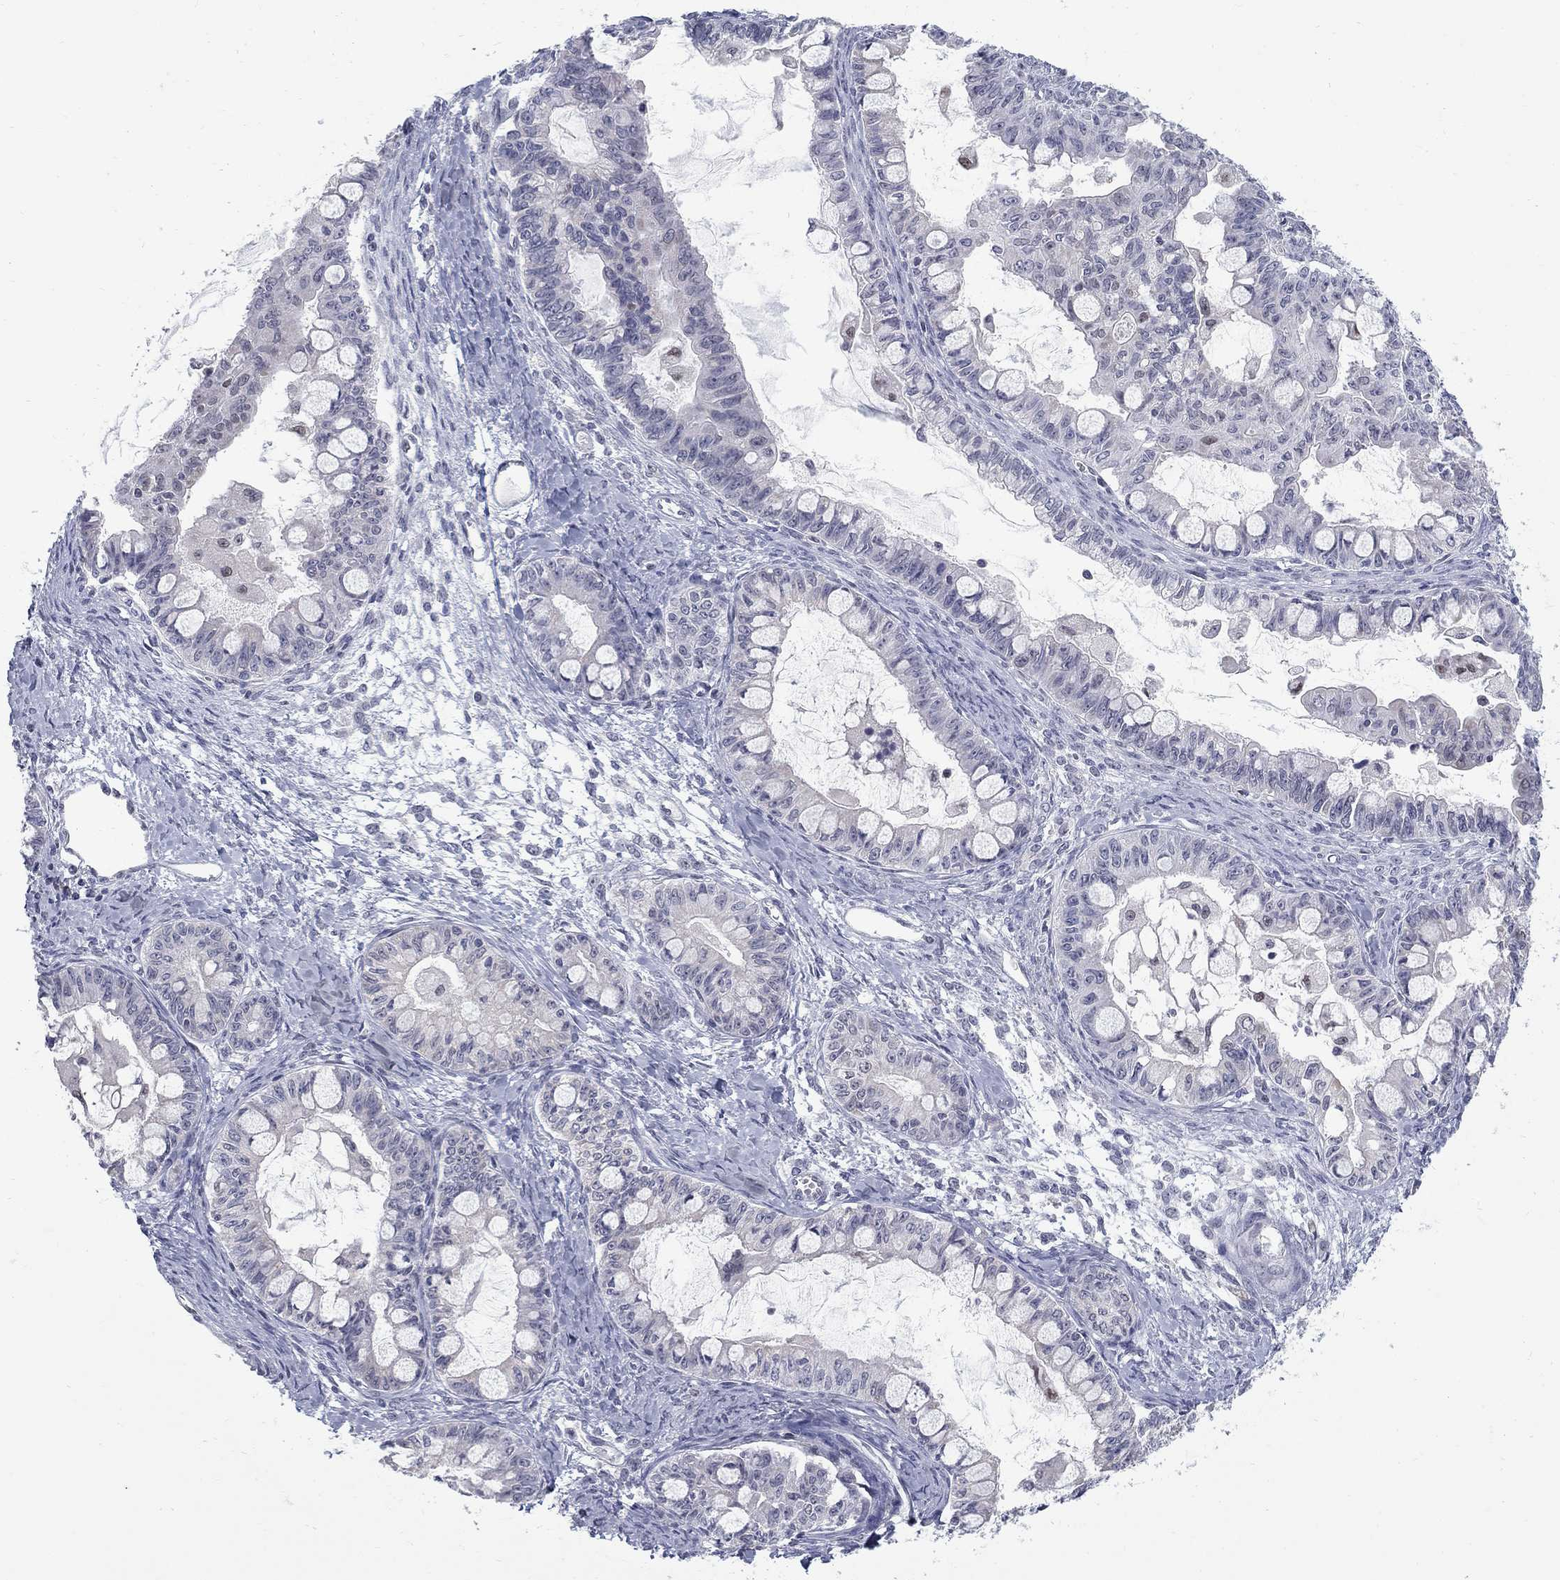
{"staining": {"intensity": "negative", "quantity": "none", "location": "none"}, "tissue": "ovarian cancer", "cell_type": "Tumor cells", "image_type": "cancer", "snomed": [{"axis": "morphology", "description": "Cystadenocarcinoma, mucinous, NOS"}, {"axis": "topography", "description": "Ovary"}], "caption": "A histopathology image of human ovarian cancer is negative for staining in tumor cells. The staining is performed using DAB (3,3'-diaminobenzidine) brown chromogen with nuclei counter-stained in using hematoxylin.", "gene": "GCFC2", "patient": {"sex": "female", "age": 63}}